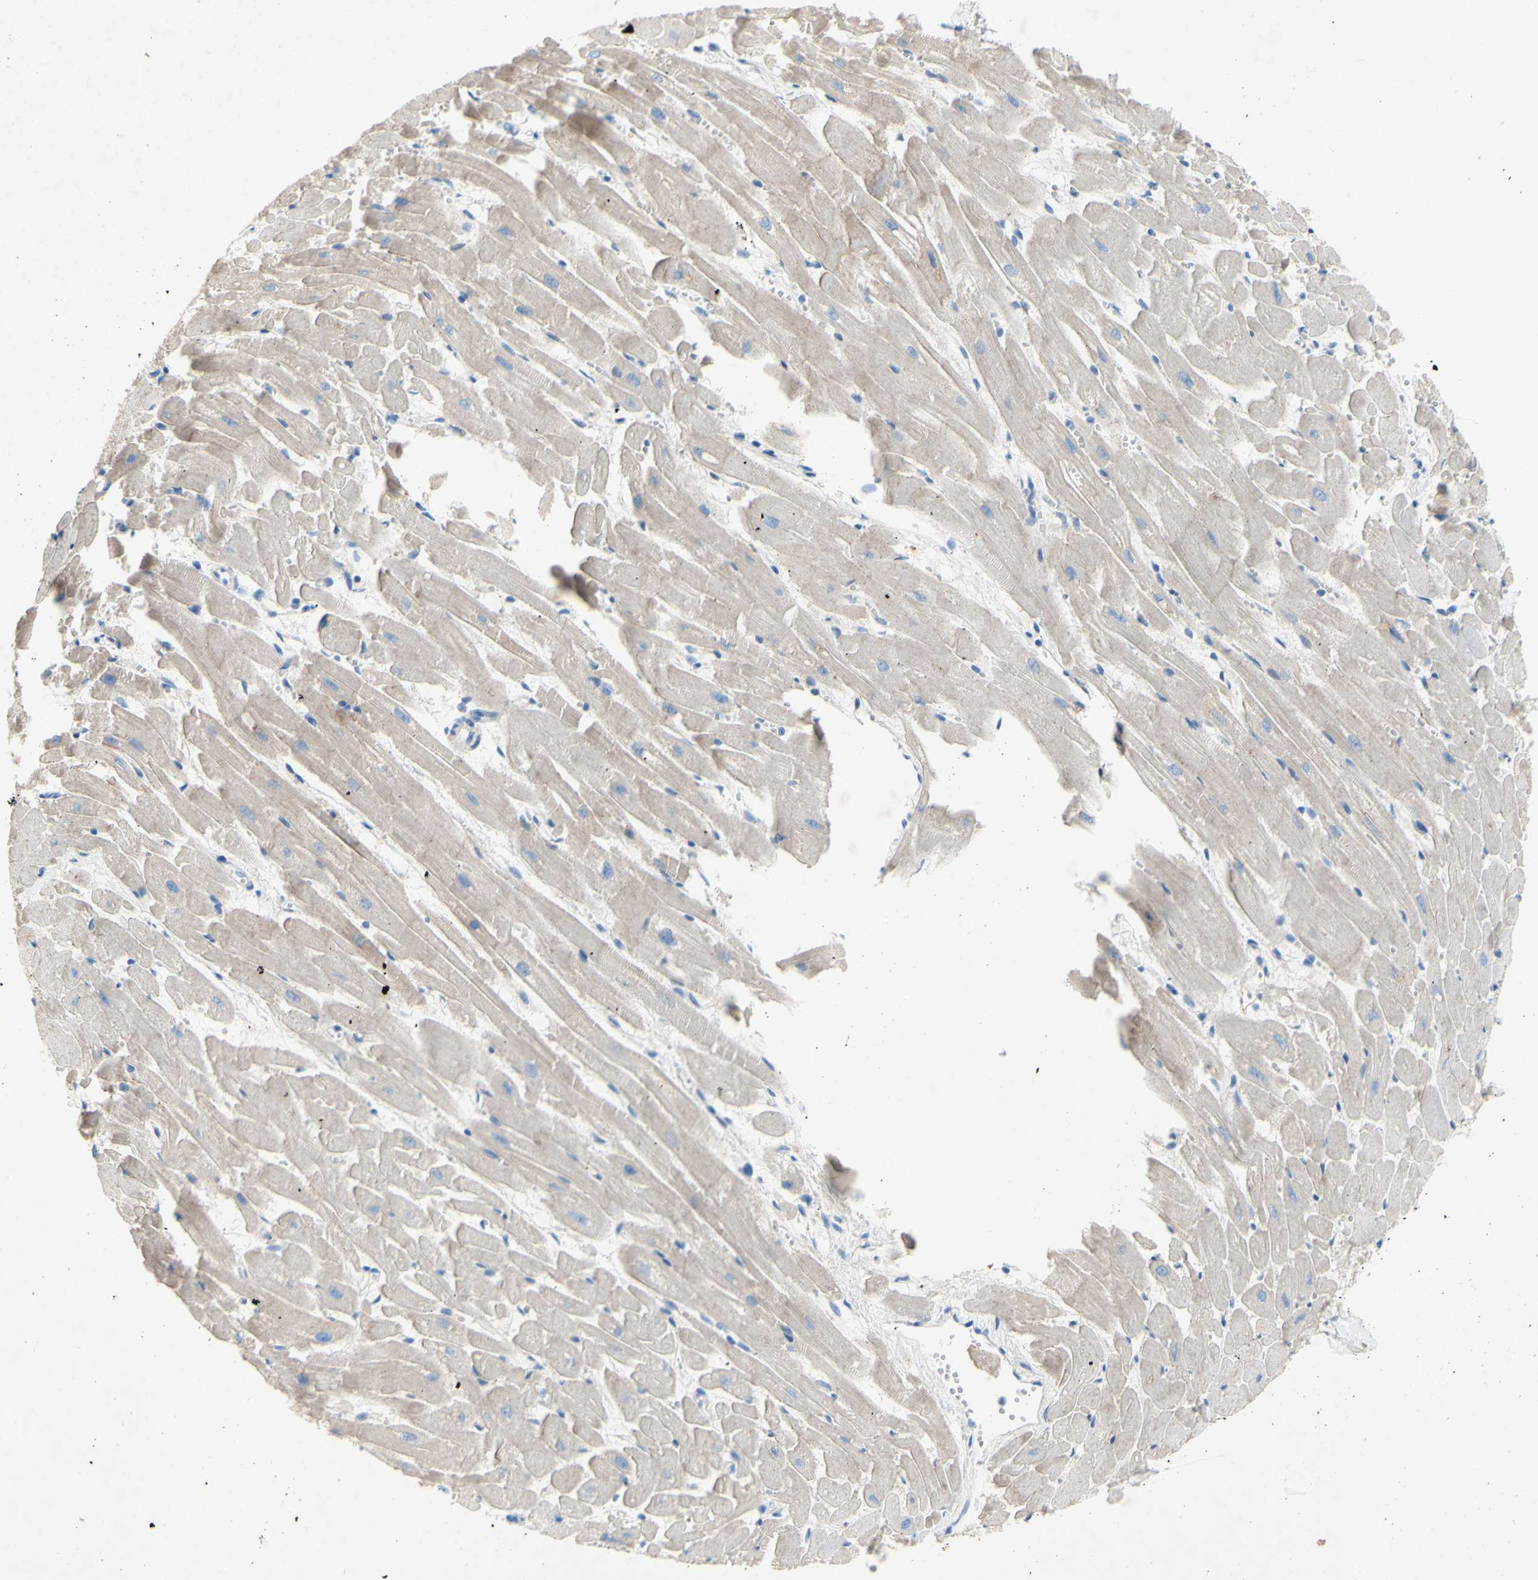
{"staining": {"intensity": "negative", "quantity": "none", "location": "none"}, "tissue": "heart muscle", "cell_type": "Cardiomyocytes", "image_type": "normal", "snomed": [{"axis": "morphology", "description": "Normal tissue, NOS"}, {"axis": "topography", "description": "Heart"}], "caption": "Protein analysis of unremarkable heart muscle reveals no significant expression in cardiomyocytes. (DAB (3,3'-diaminobenzidine) IHC with hematoxylin counter stain).", "gene": "TMIGD2", "patient": {"sex": "female", "age": 19}}